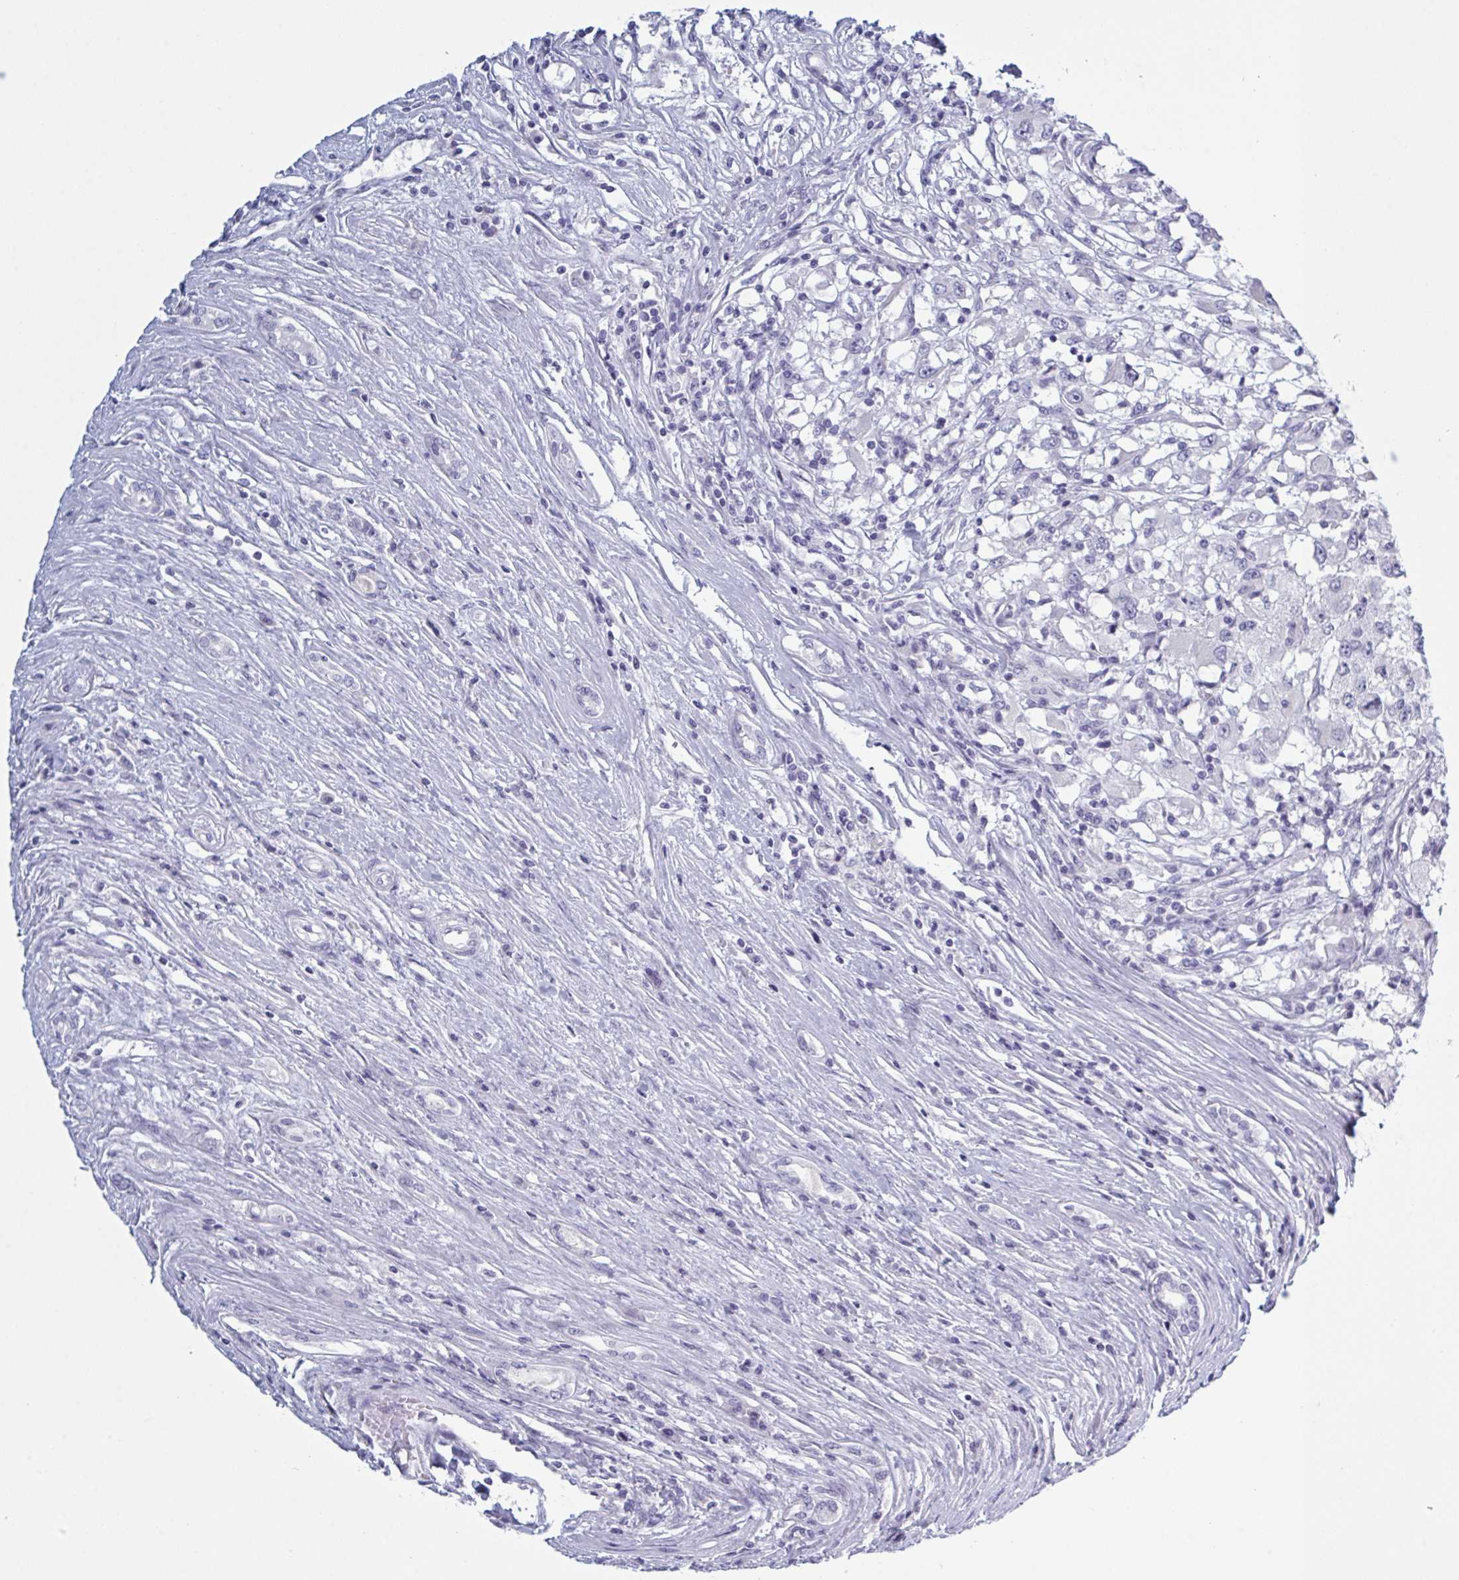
{"staining": {"intensity": "negative", "quantity": "none", "location": "none"}, "tissue": "renal cancer", "cell_type": "Tumor cells", "image_type": "cancer", "snomed": [{"axis": "morphology", "description": "Adenocarcinoma, NOS"}, {"axis": "topography", "description": "Kidney"}], "caption": "A micrograph of adenocarcinoma (renal) stained for a protein reveals no brown staining in tumor cells.", "gene": "NDUFC2", "patient": {"sex": "female", "age": 67}}